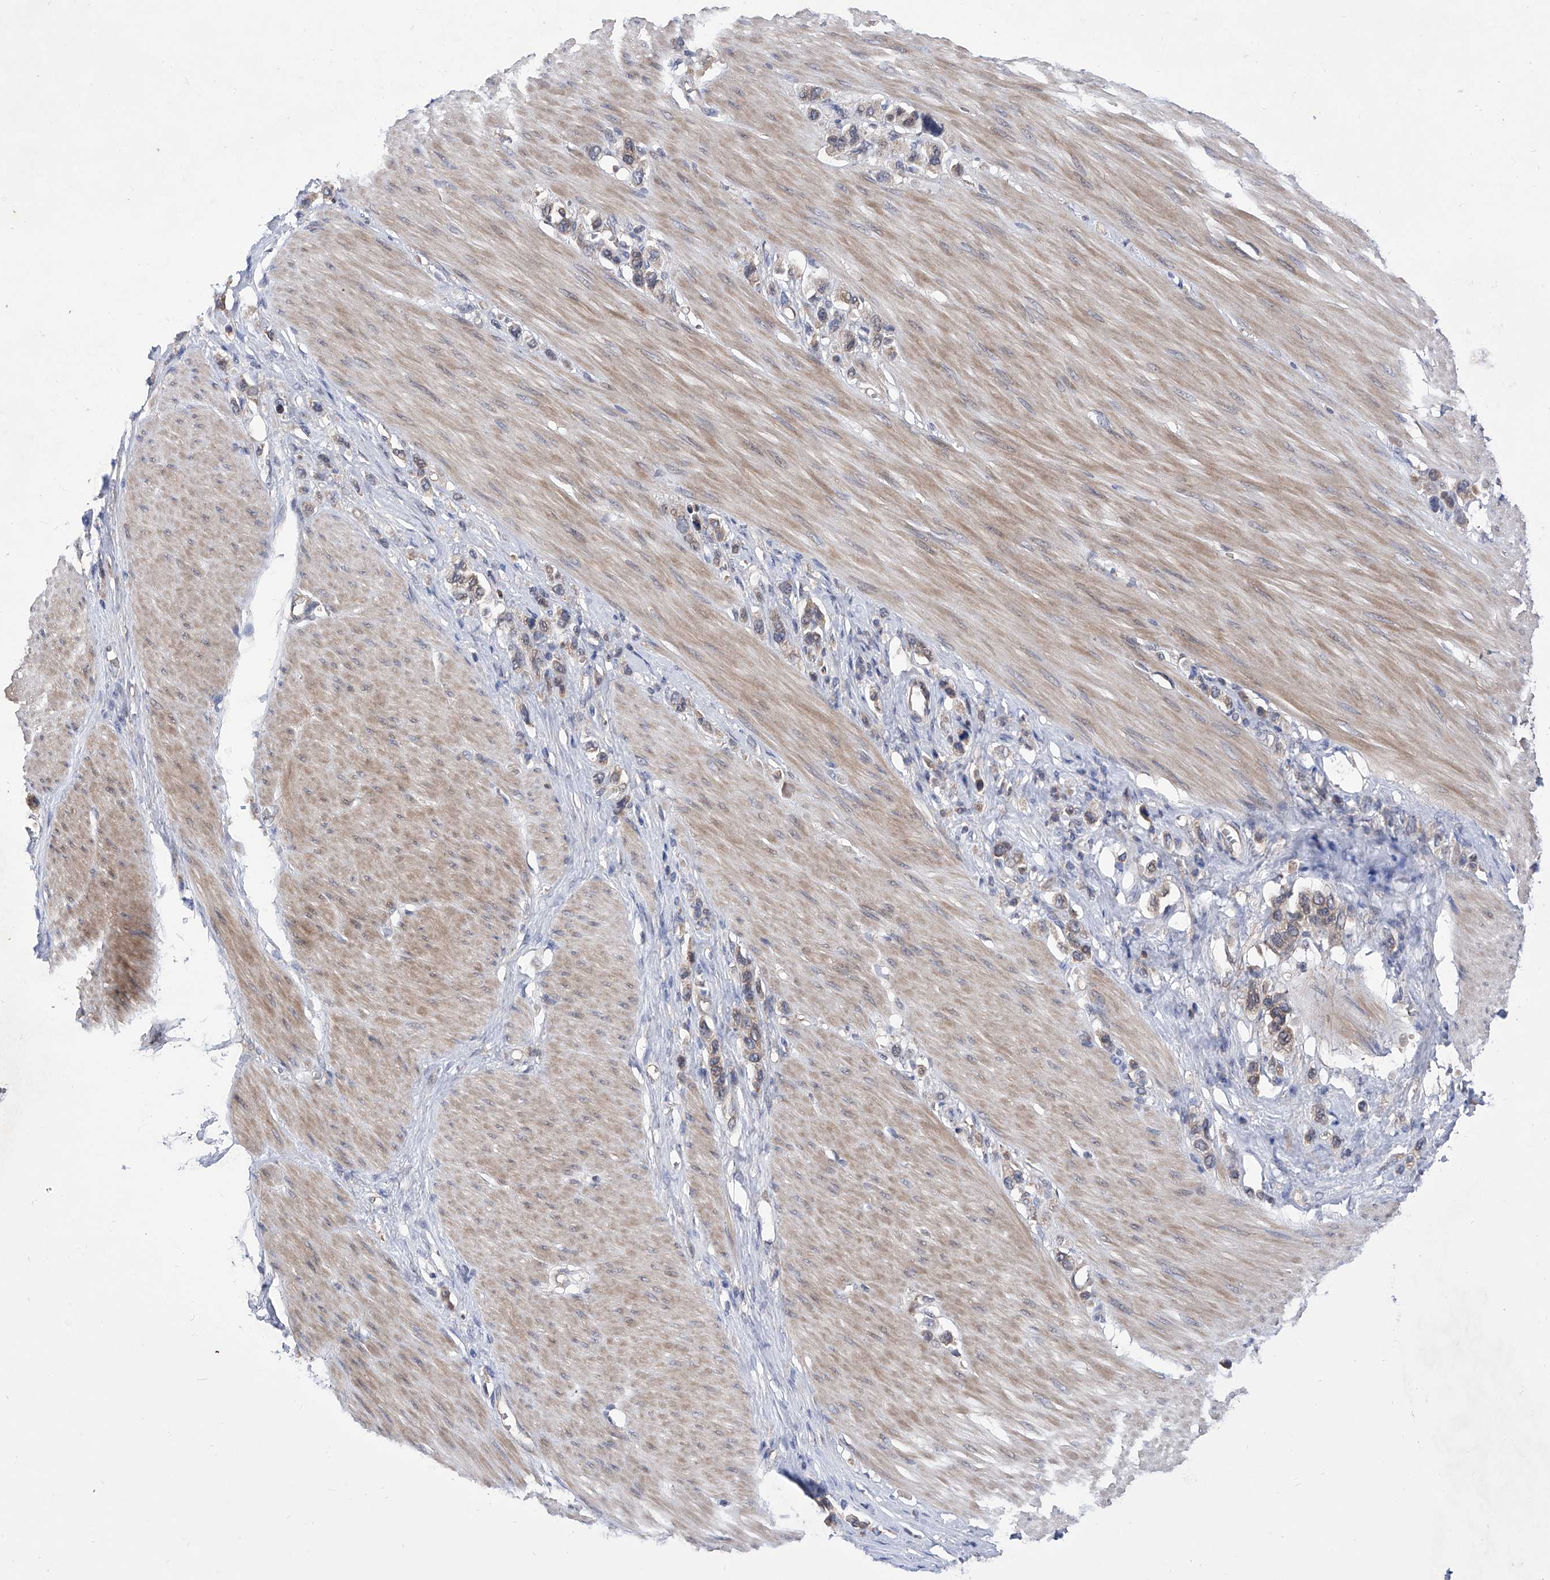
{"staining": {"intensity": "weak", "quantity": "25%-75%", "location": "cytoplasmic/membranous"}, "tissue": "stomach cancer", "cell_type": "Tumor cells", "image_type": "cancer", "snomed": [{"axis": "morphology", "description": "Adenocarcinoma, NOS"}, {"axis": "topography", "description": "Stomach"}], "caption": "The immunohistochemical stain labels weak cytoplasmic/membranous expression in tumor cells of stomach adenocarcinoma tissue. (Stains: DAB in brown, nuclei in blue, Microscopy: brightfield microscopy at high magnification).", "gene": "USP45", "patient": {"sex": "female", "age": 65}}